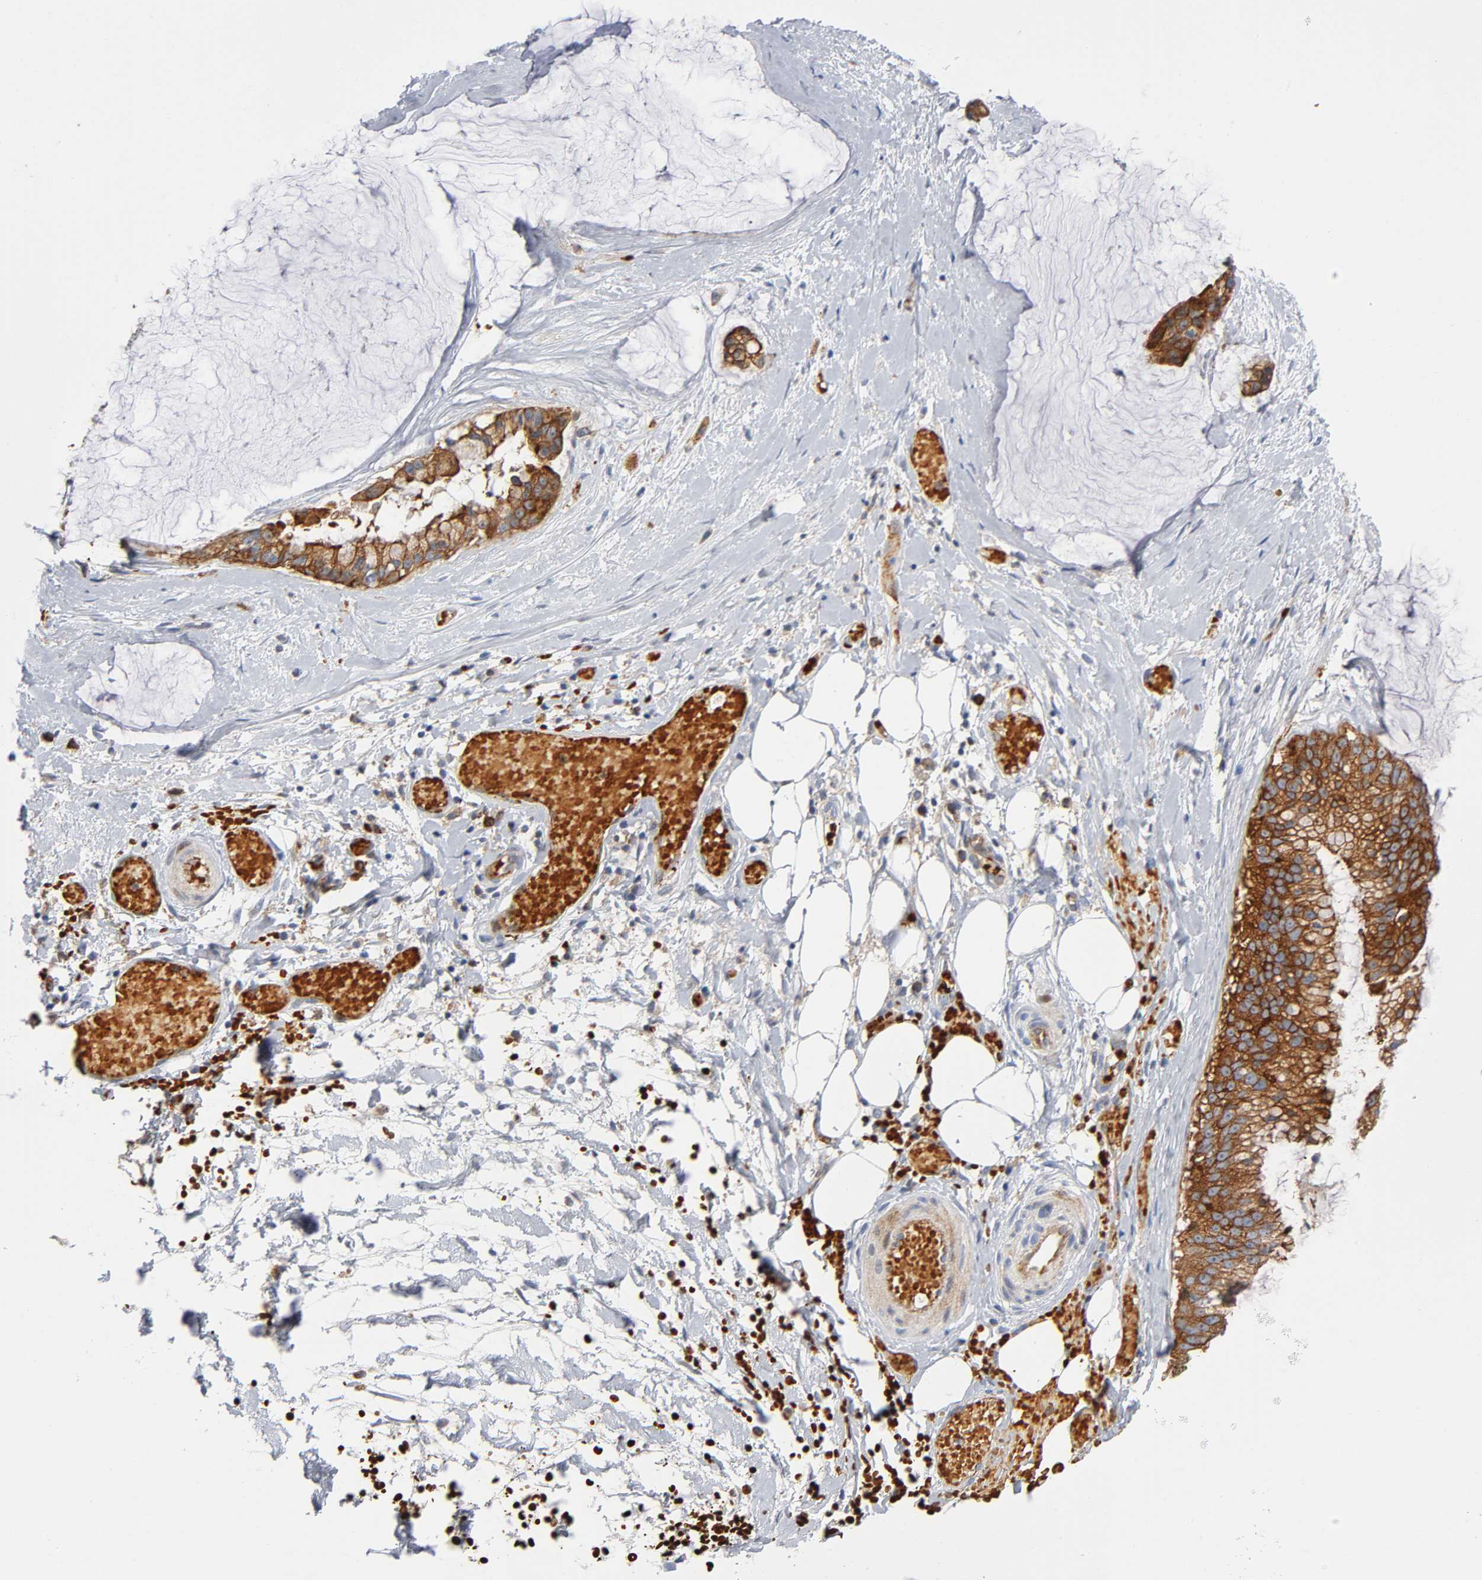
{"staining": {"intensity": "strong", "quantity": ">75%", "location": "cytoplasmic/membranous"}, "tissue": "ovarian cancer", "cell_type": "Tumor cells", "image_type": "cancer", "snomed": [{"axis": "morphology", "description": "Cystadenocarcinoma, mucinous, NOS"}, {"axis": "topography", "description": "Ovary"}], "caption": "Human ovarian mucinous cystadenocarcinoma stained for a protein (brown) reveals strong cytoplasmic/membranous positive staining in approximately >75% of tumor cells.", "gene": "CD2AP", "patient": {"sex": "female", "age": 39}}